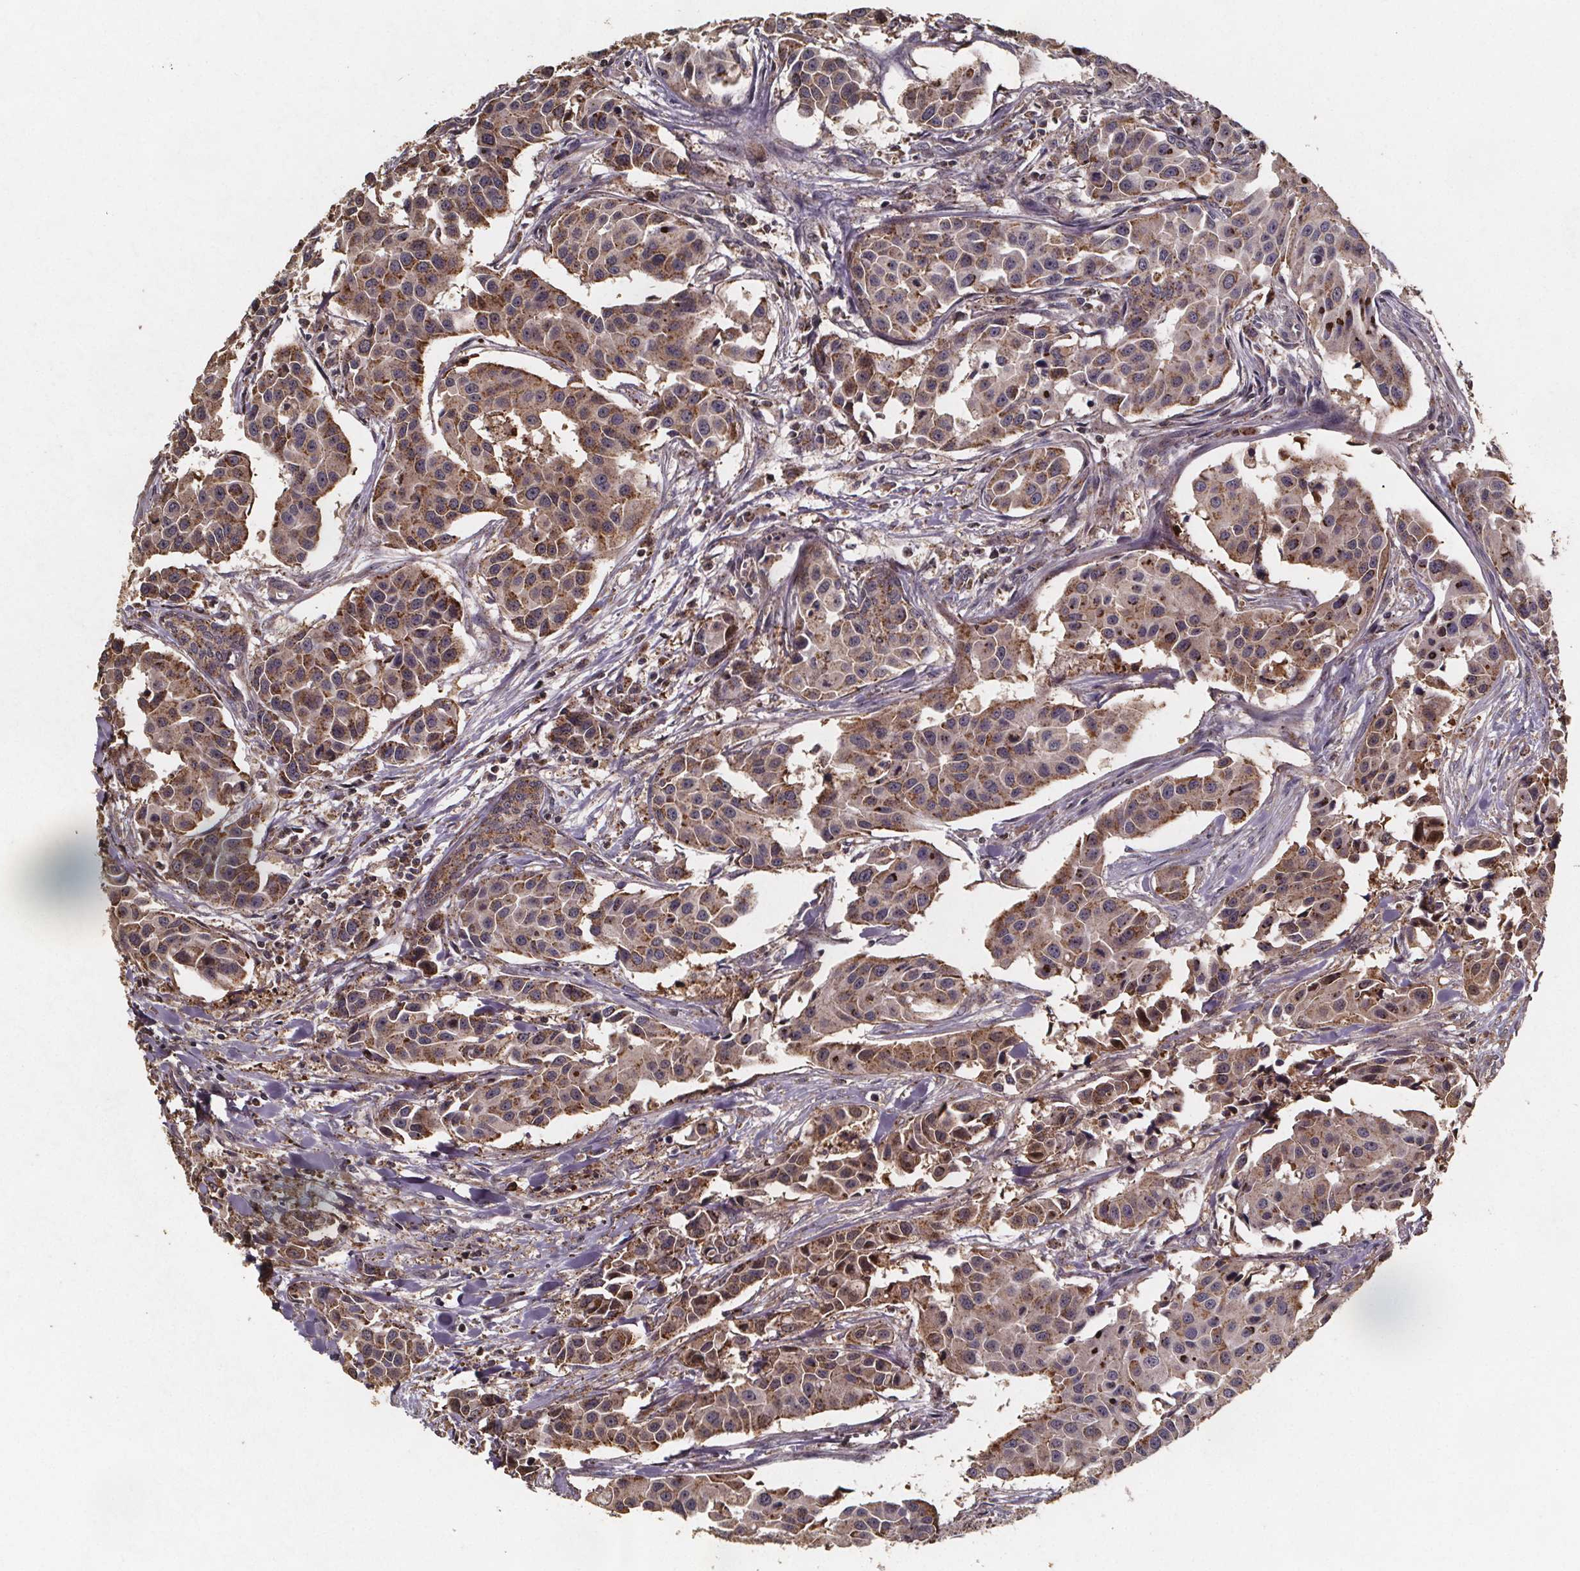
{"staining": {"intensity": "moderate", "quantity": "25%-75%", "location": "cytoplasmic/membranous,nuclear"}, "tissue": "head and neck cancer", "cell_type": "Tumor cells", "image_type": "cancer", "snomed": [{"axis": "morphology", "description": "Adenocarcinoma, NOS"}, {"axis": "topography", "description": "Head-Neck"}], "caption": "High-magnification brightfield microscopy of head and neck adenocarcinoma stained with DAB (brown) and counterstained with hematoxylin (blue). tumor cells exhibit moderate cytoplasmic/membranous and nuclear staining is appreciated in about25%-75% of cells.", "gene": "ZNF879", "patient": {"sex": "male", "age": 76}}